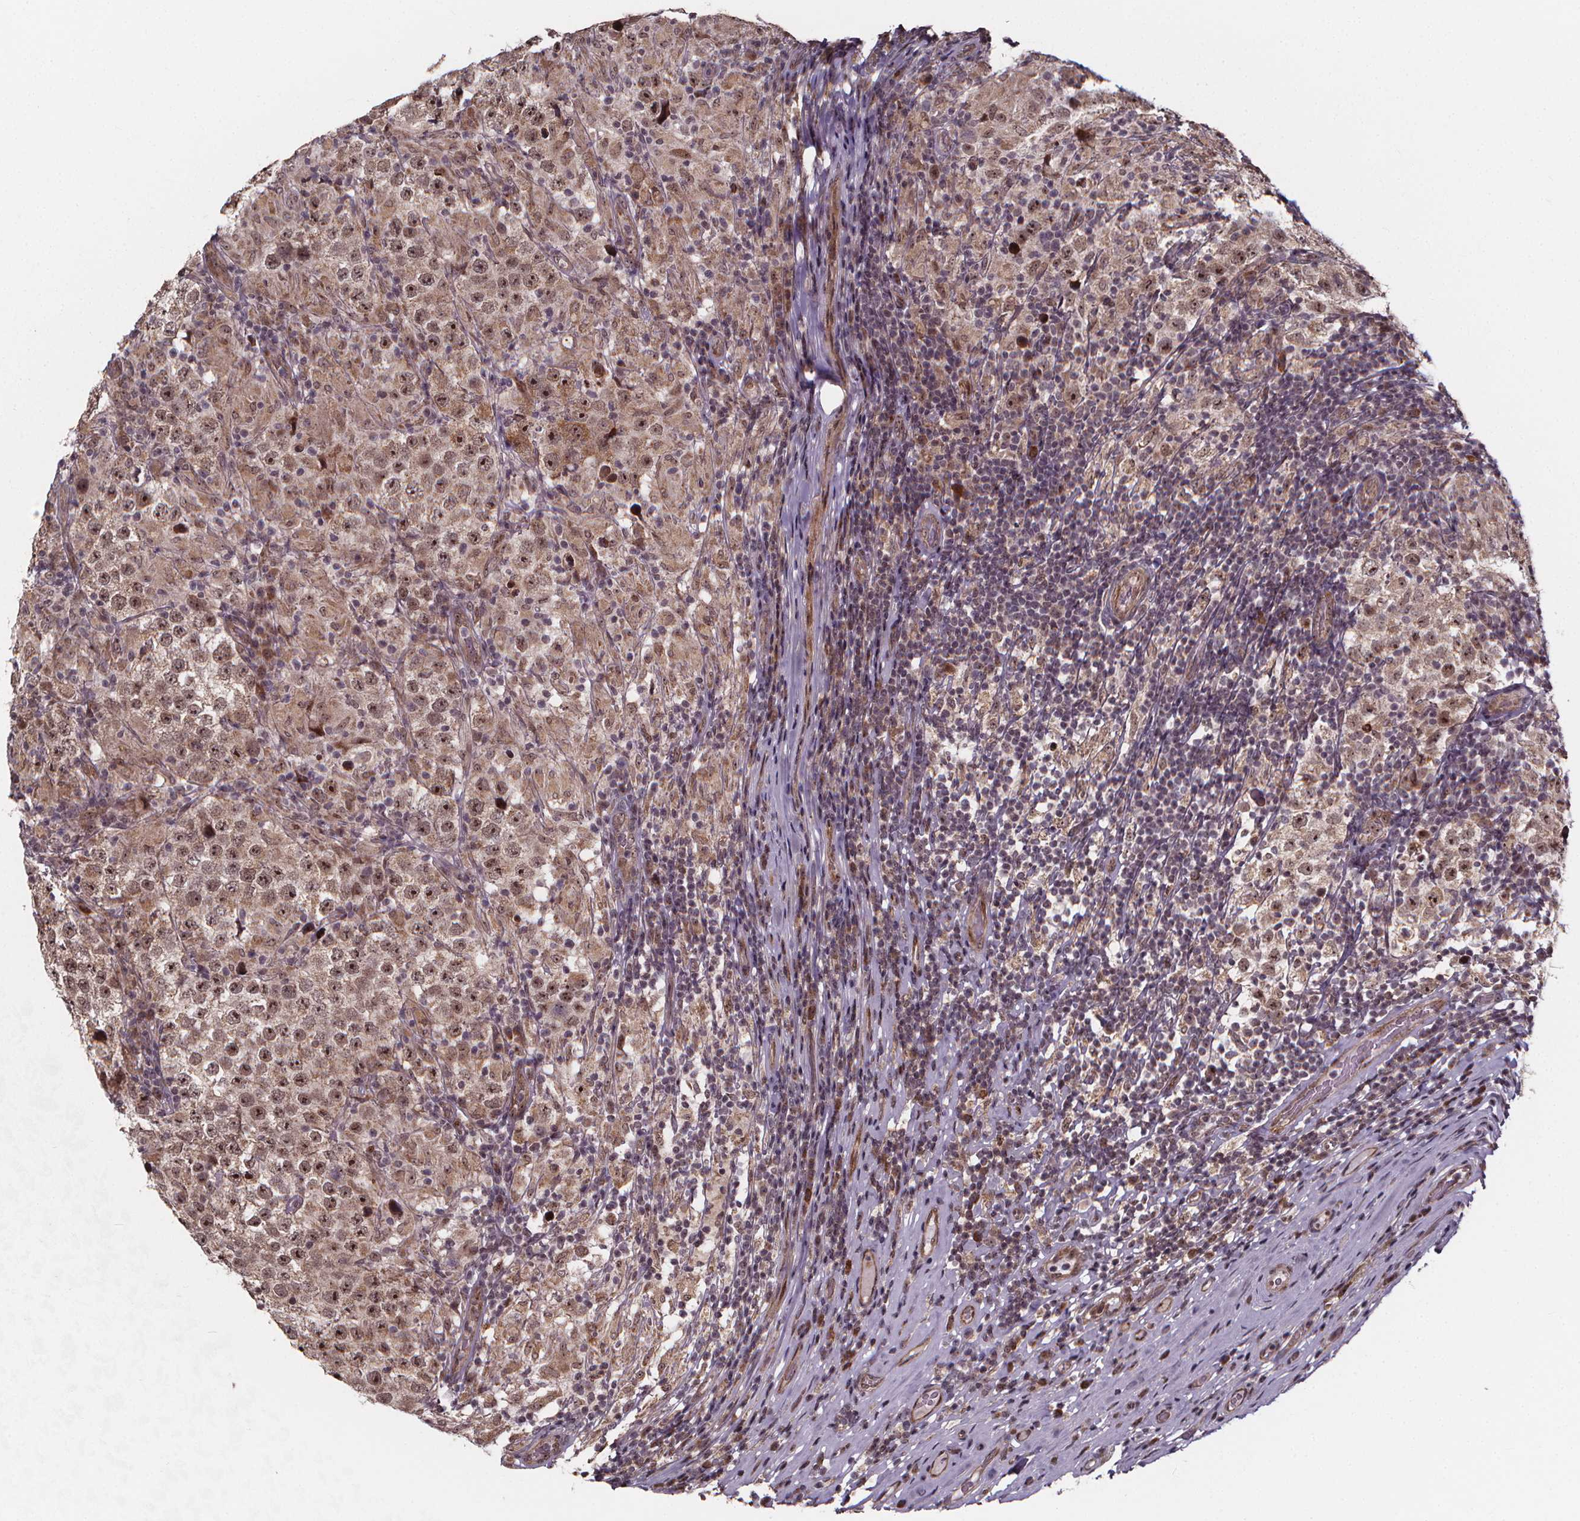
{"staining": {"intensity": "weak", "quantity": ">75%", "location": "cytoplasmic/membranous,nuclear"}, "tissue": "testis cancer", "cell_type": "Tumor cells", "image_type": "cancer", "snomed": [{"axis": "morphology", "description": "Seminoma, NOS"}, {"axis": "morphology", "description": "Carcinoma, Embryonal, NOS"}, {"axis": "topography", "description": "Testis"}], "caption": "IHC (DAB (3,3'-diaminobenzidine)) staining of human testis cancer exhibits weak cytoplasmic/membranous and nuclear protein expression in approximately >75% of tumor cells.", "gene": "DDIT3", "patient": {"sex": "male", "age": 41}}